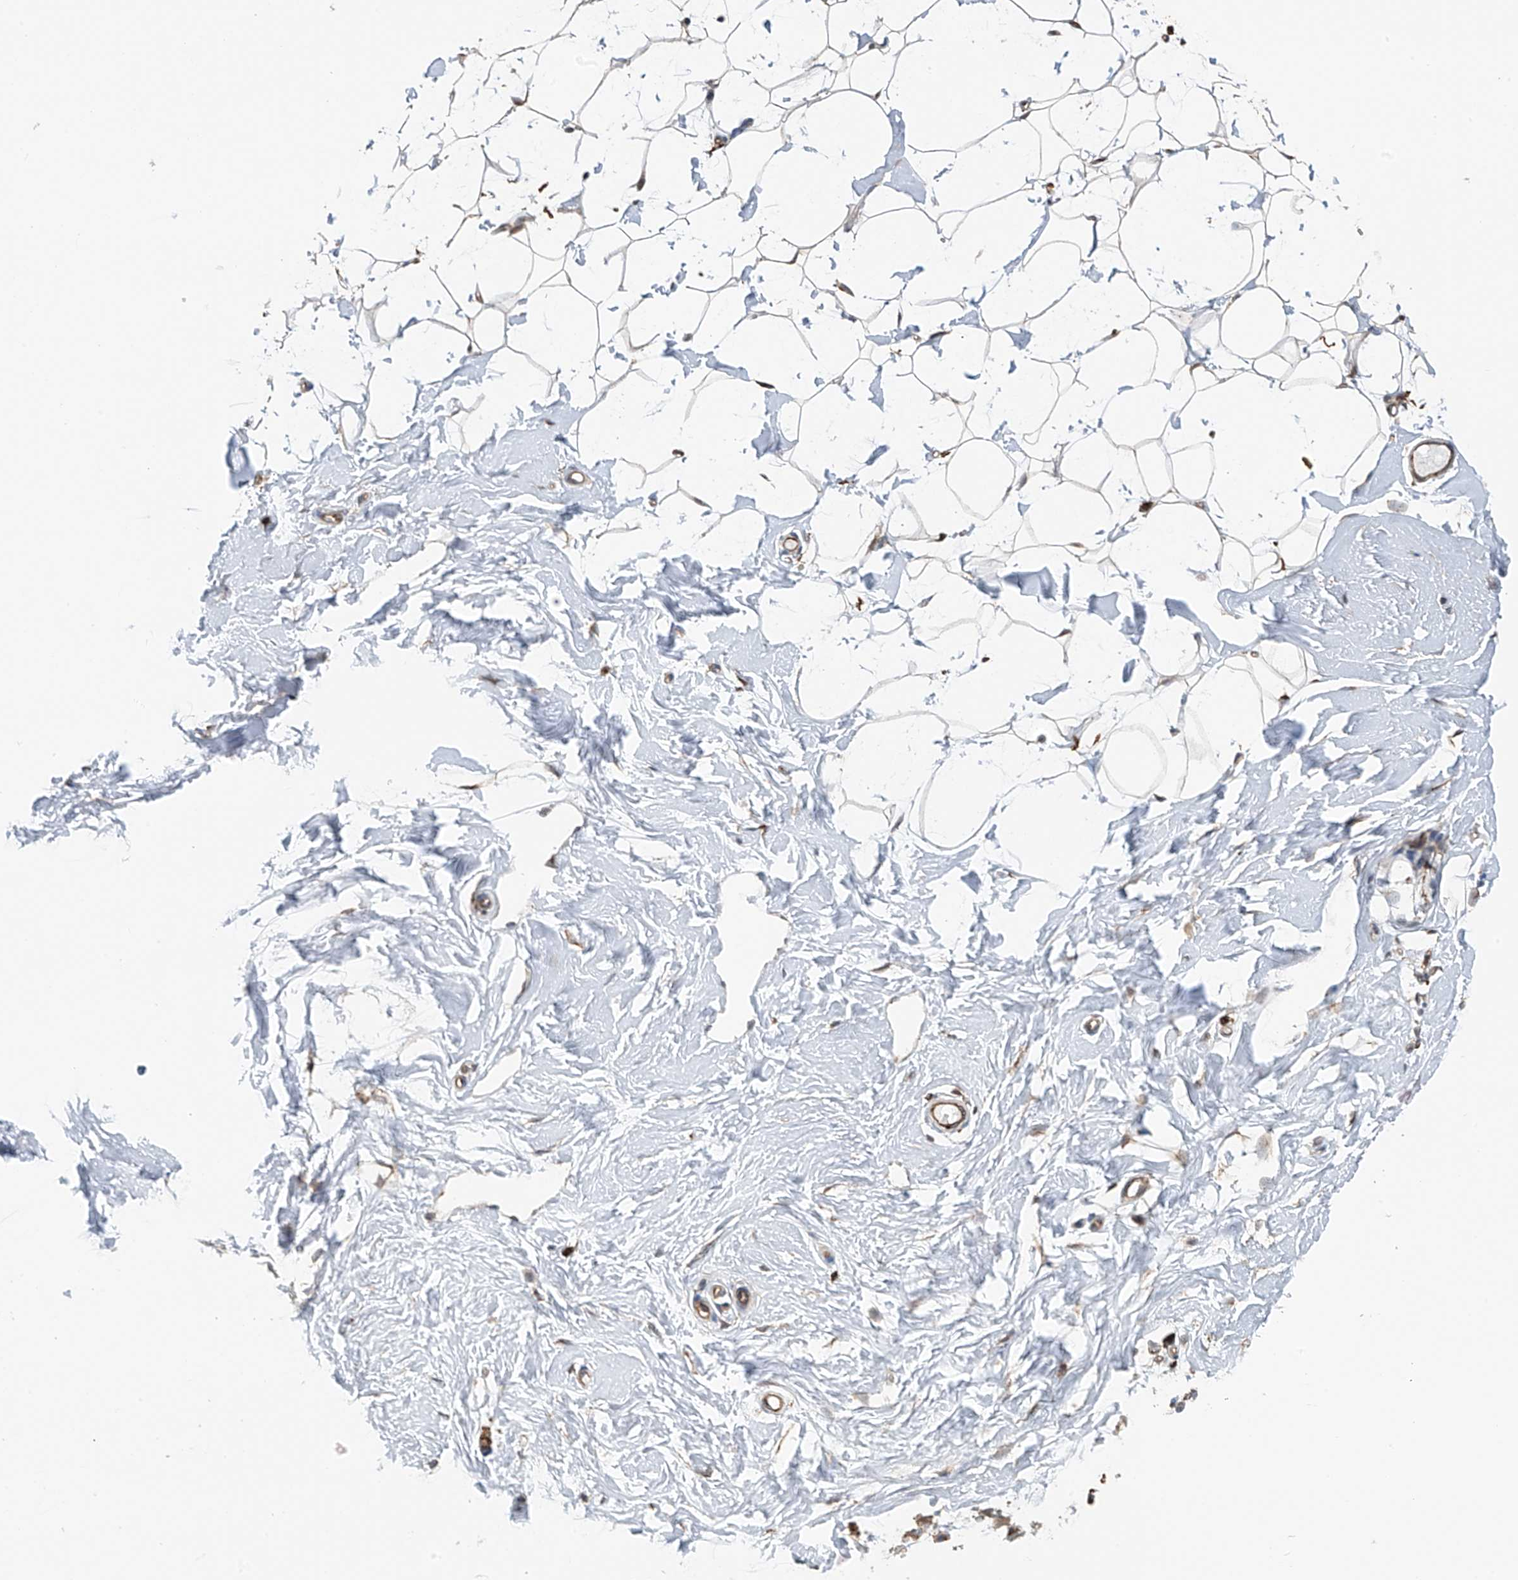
{"staining": {"intensity": "weak", "quantity": "25%-75%", "location": "cytoplasmic/membranous"}, "tissue": "adipose tissue", "cell_type": "Adipocytes", "image_type": "normal", "snomed": [{"axis": "morphology", "description": "Normal tissue, NOS"}, {"axis": "topography", "description": "Breast"}], "caption": "Immunohistochemistry of unremarkable adipose tissue exhibits low levels of weak cytoplasmic/membranous staining in about 25%-75% of adipocytes.", "gene": "ZNF189", "patient": {"sex": "female", "age": 23}}